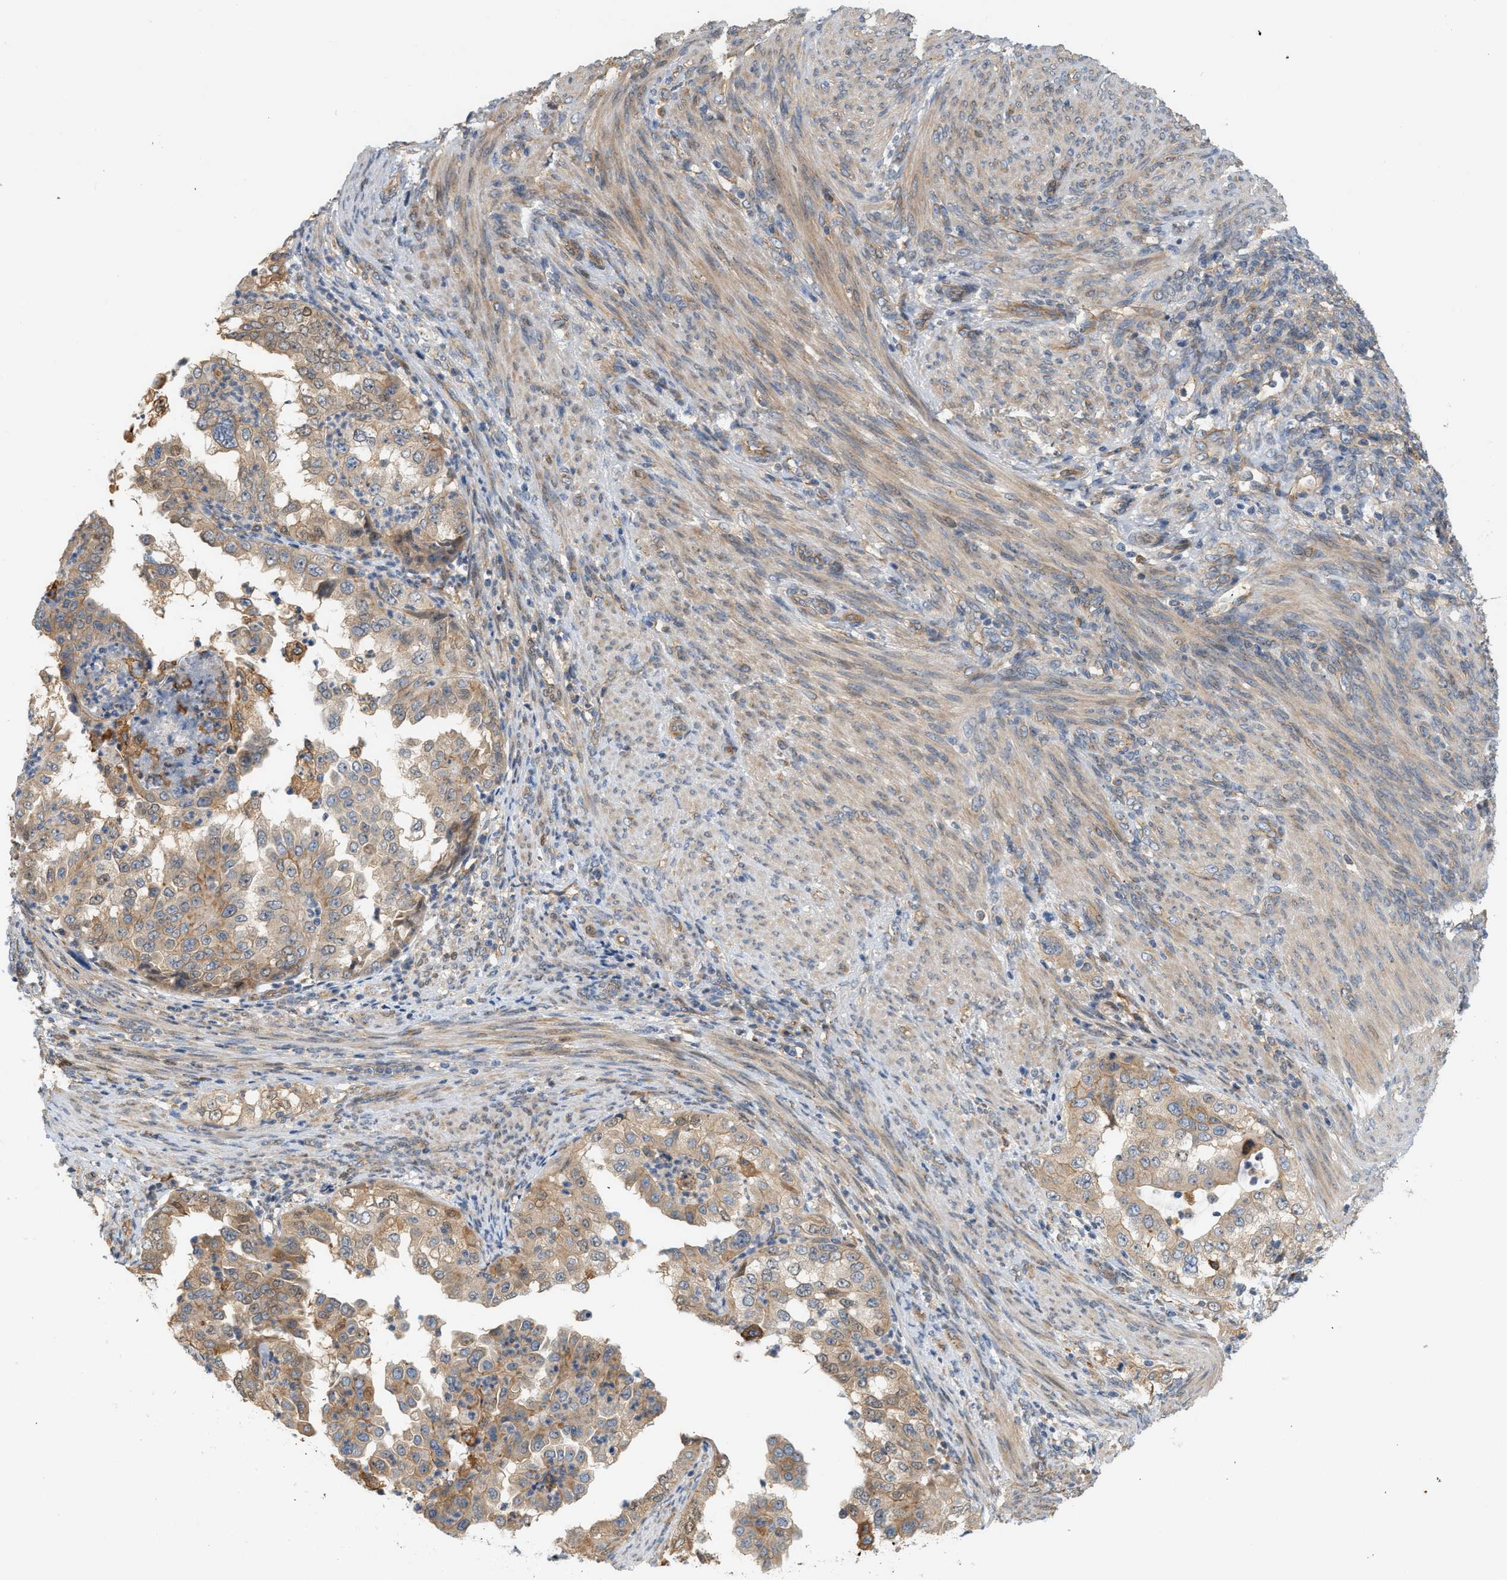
{"staining": {"intensity": "weak", "quantity": ">75%", "location": "cytoplasmic/membranous"}, "tissue": "endometrial cancer", "cell_type": "Tumor cells", "image_type": "cancer", "snomed": [{"axis": "morphology", "description": "Adenocarcinoma, NOS"}, {"axis": "topography", "description": "Endometrium"}], "caption": "Immunohistochemical staining of human endometrial adenocarcinoma exhibits weak cytoplasmic/membranous protein staining in approximately >75% of tumor cells.", "gene": "CTXN1", "patient": {"sex": "female", "age": 85}}